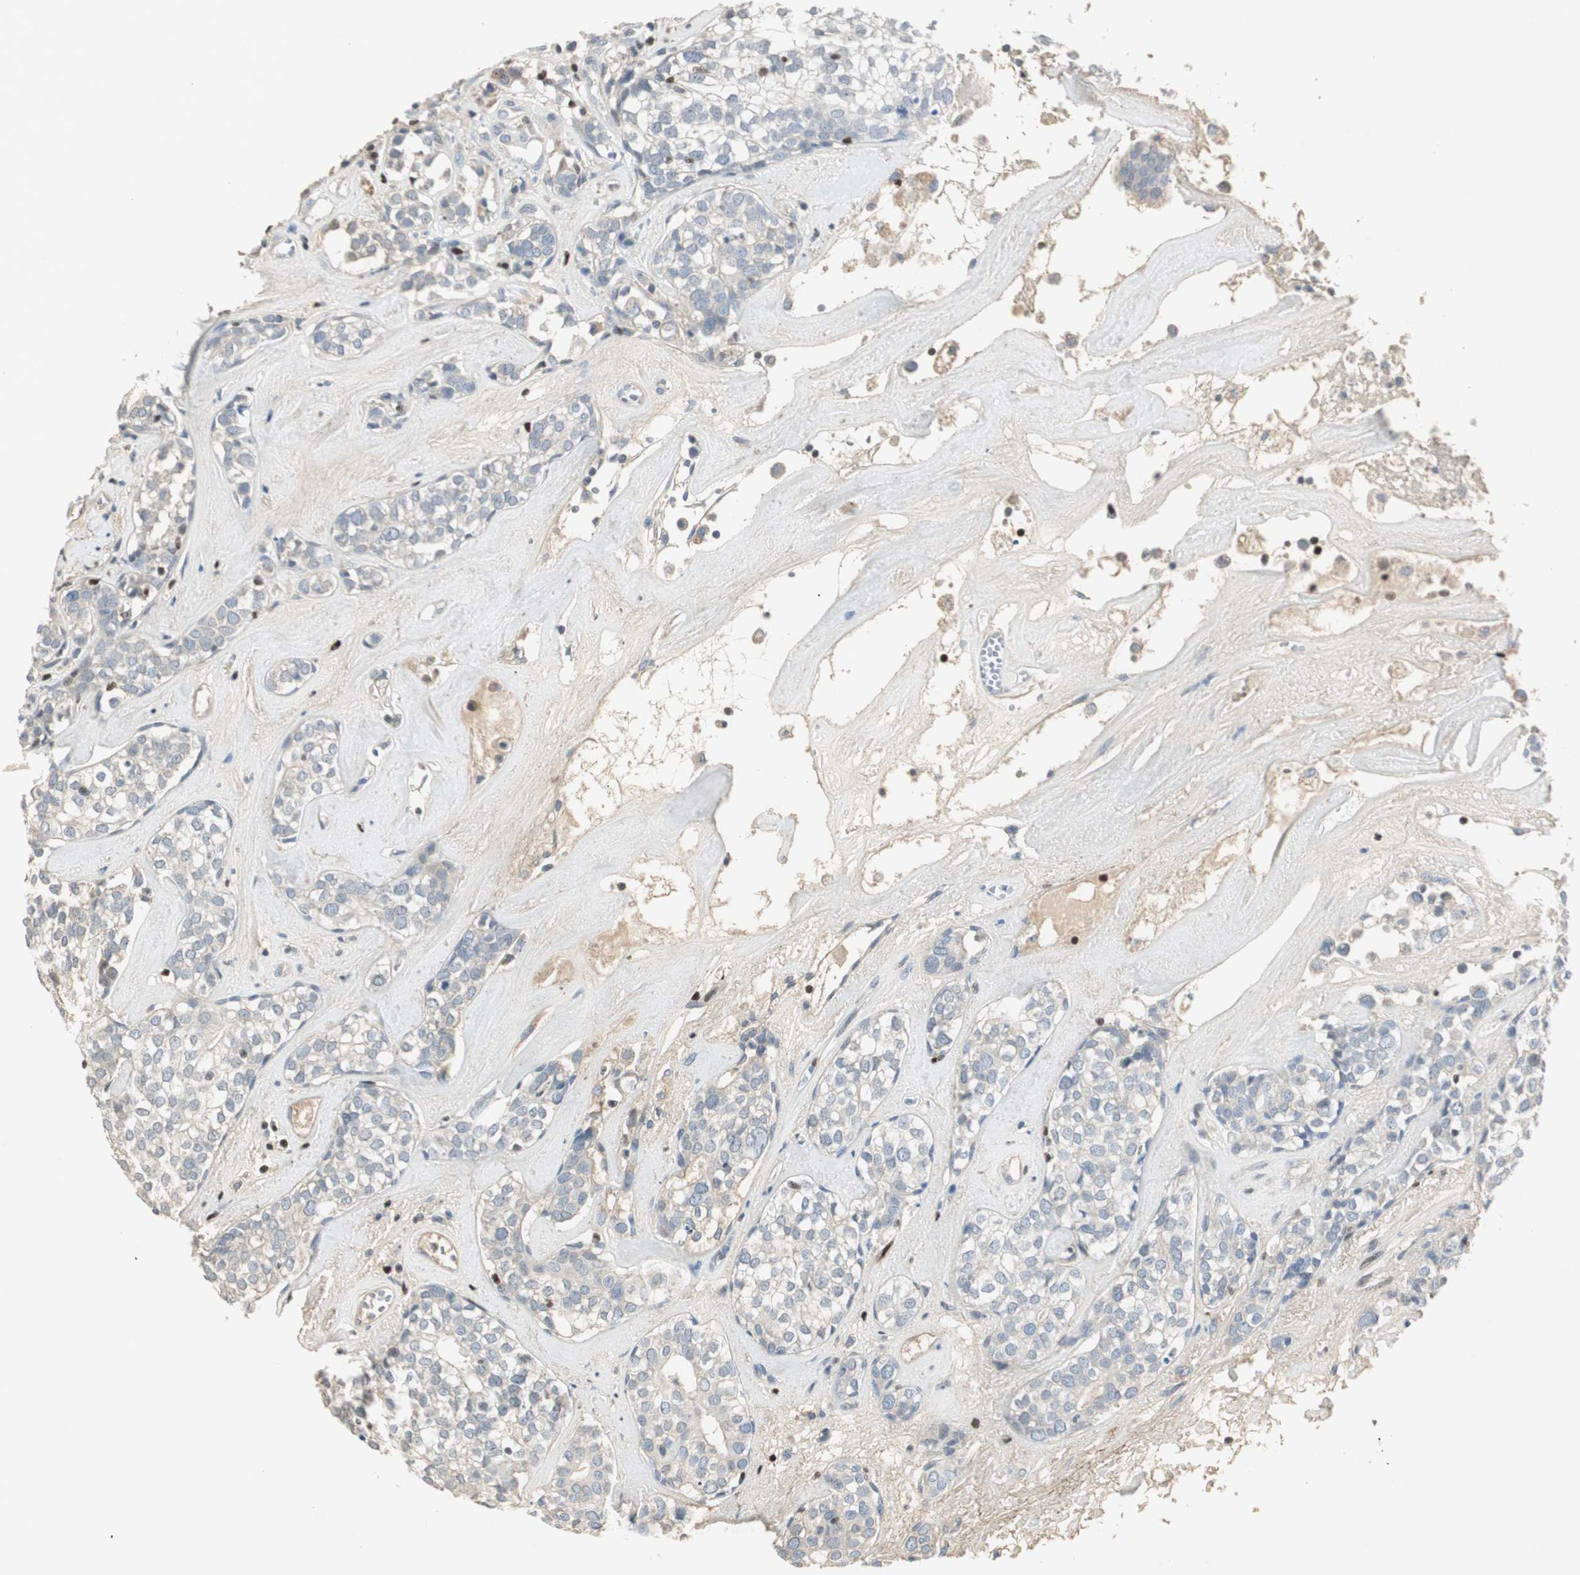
{"staining": {"intensity": "weak", "quantity": "<25%", "location": "cytoplasmic/membranous"}, "tissue": "head and neck cancer", "cell_type": "Tumor cells", "image_type": "cancer", "snomed": [{"axis": "morphology", "description": "Adenocarcinoma, NOS"}, {"axis": "topography", "description": "Salivary gland"}, {"axis": "topography", "description": "Head-Neck"}], "caption": "The photomicrograph exhibits no staining of tumor cells in head and neck adenocarcinoma.", "gene": "RUNX2", "patient": {"sex": "female", "age": 65}}